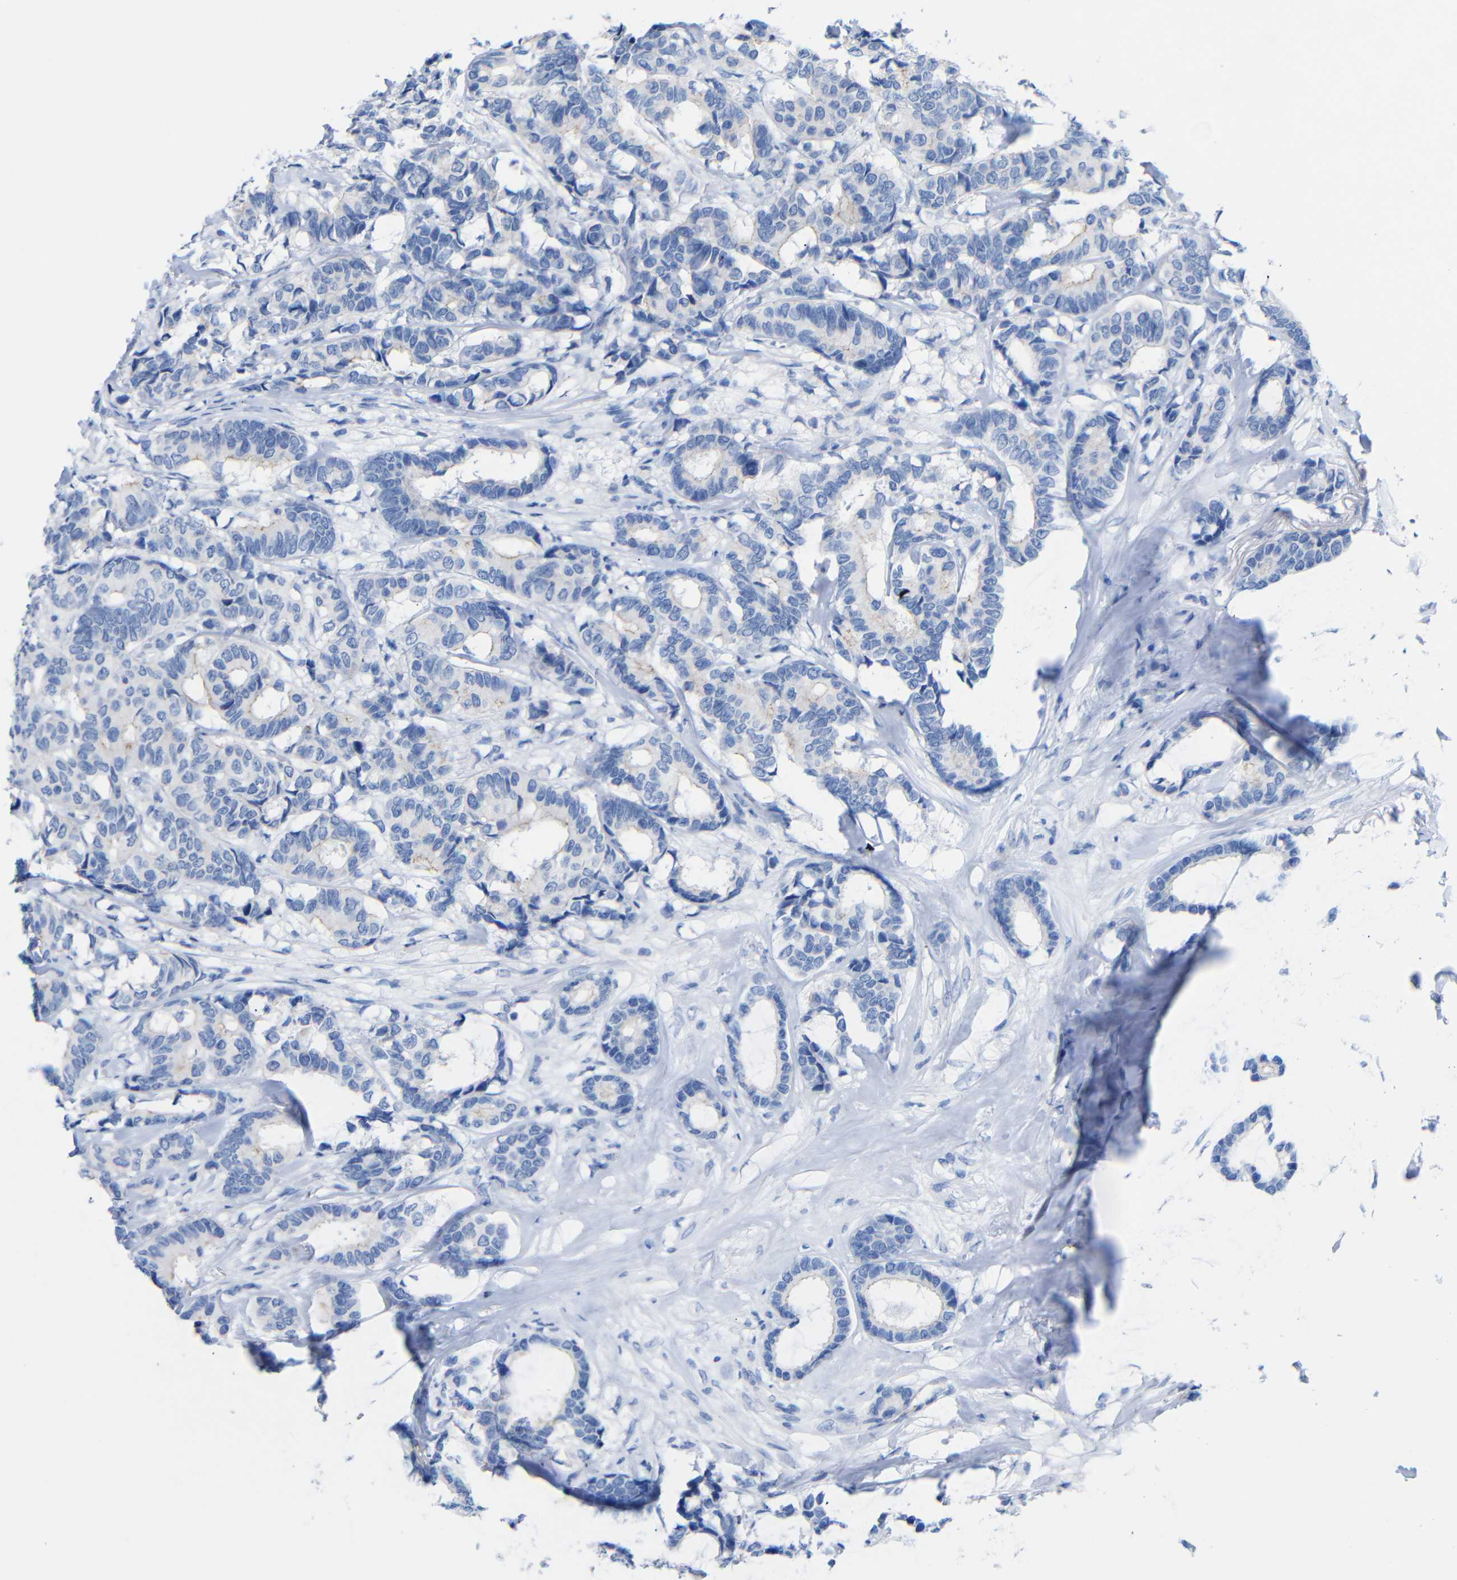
{"staining": {"intensity": "negative", "quantity": "none", "location": "none"}, "tissue": "breast cancer", "cell_type": "Tumor cells", "image_type": "cancer", "snomed": [{"axis": "morphology", "description": "Duct carcinoma"}, {"axis": "topography", "description": "Breast"}], "caption": "Protein analysis of breast cancer (intraductal carcinoma) reveals no significant staining in tumor cells. Nuclei are stained in blue.", "gene": "CGNL1", "patient": {"sex": "female", "age": 87}}